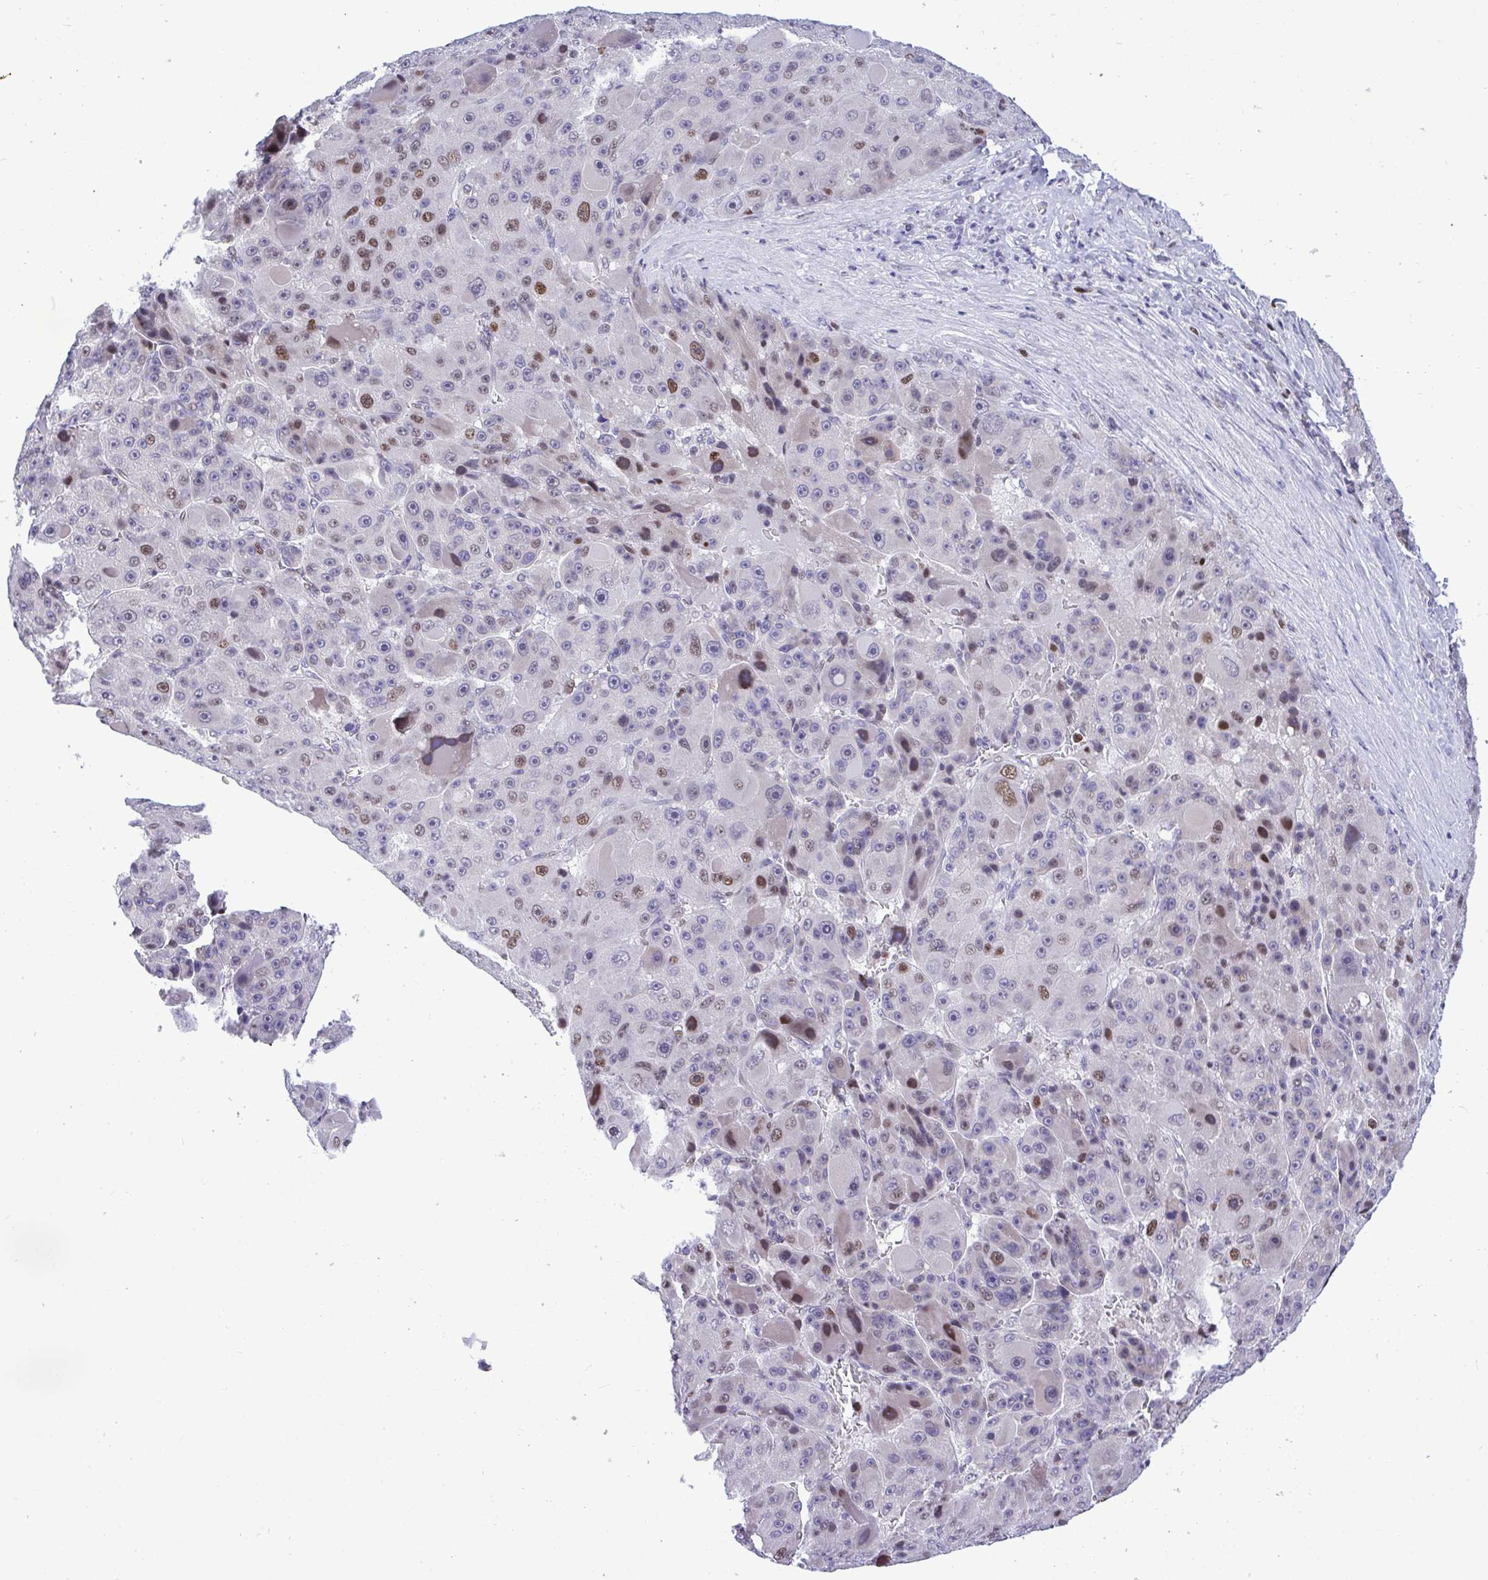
{"staining": {"intensity": "moderate", "quantity": "25%-75%", "location": "nuclear"}, "tissue": "liver cancer", "cell_type": "Tumor cells", "image_type": "cancer", "snomed": [{"axis": "morphology", "description": "Carcinoma, Hepatocellular, NOS"}, {"axis": "topography", "description": "Liver"}], "caption": "An image showing moderate nuclear staining in about 25%-75% of tumor cells in hepatocellular carcinoma (liver), as visualized by brown immunohistochemical staining.", "gene": "C1QL2", "patient": {"sex": "male", "age": 76}}